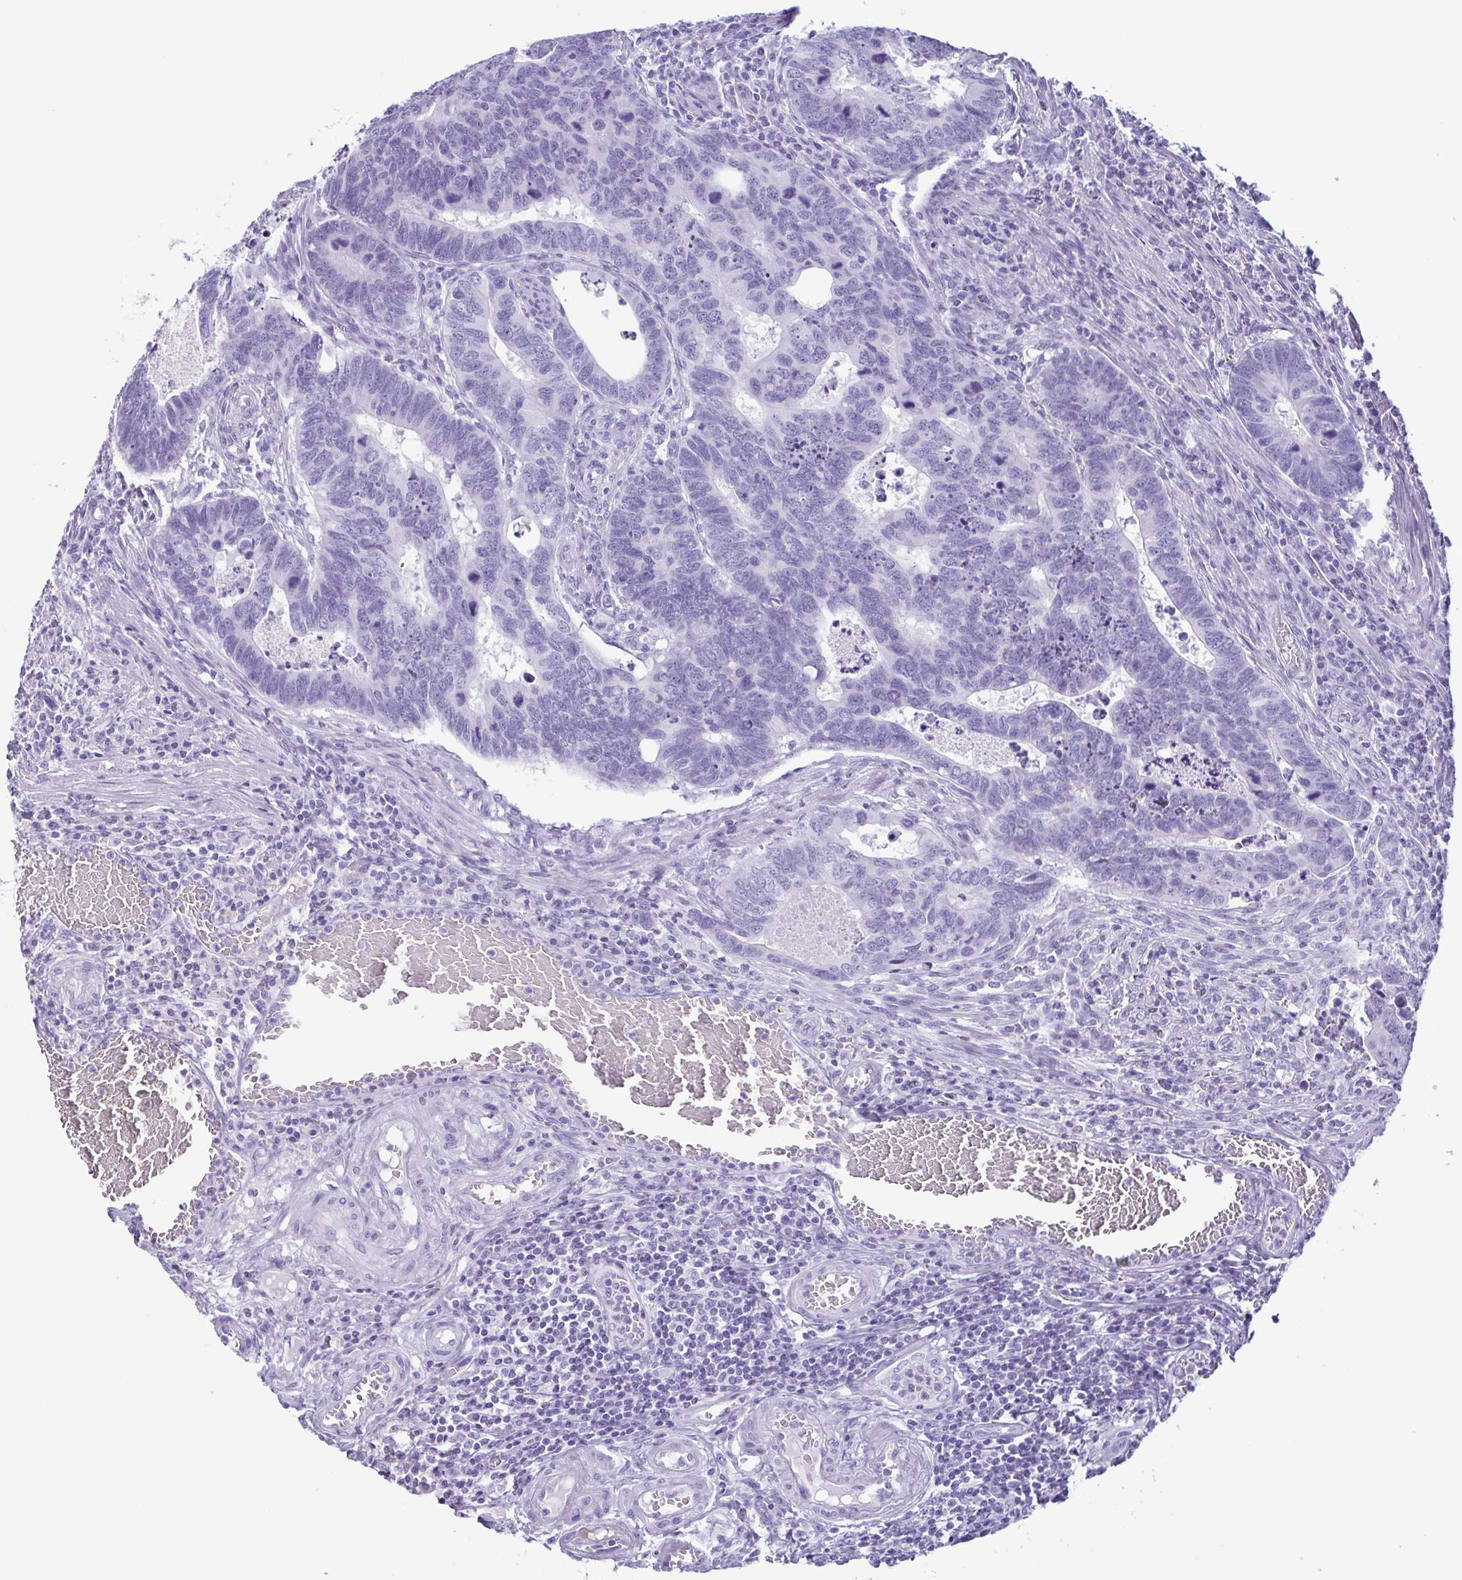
{"staining": {"intensity": "negative", "quantity": "none", "location": "none"}, "tissue": "colorectal cancer", "cell_type": "Tumor cells", "image_type": "cancer", "snomed": [{"axis": "morphology", "description": "Adenocarcinoma, NOS"}, {"axis": "topography", "description": "Colon"}], "caption": "There is no significant expression in tumor cells of colorectal cancer (adenocarcinoma).", "gene": "LTF", "patient": {"sex": "male", "age": 62}}